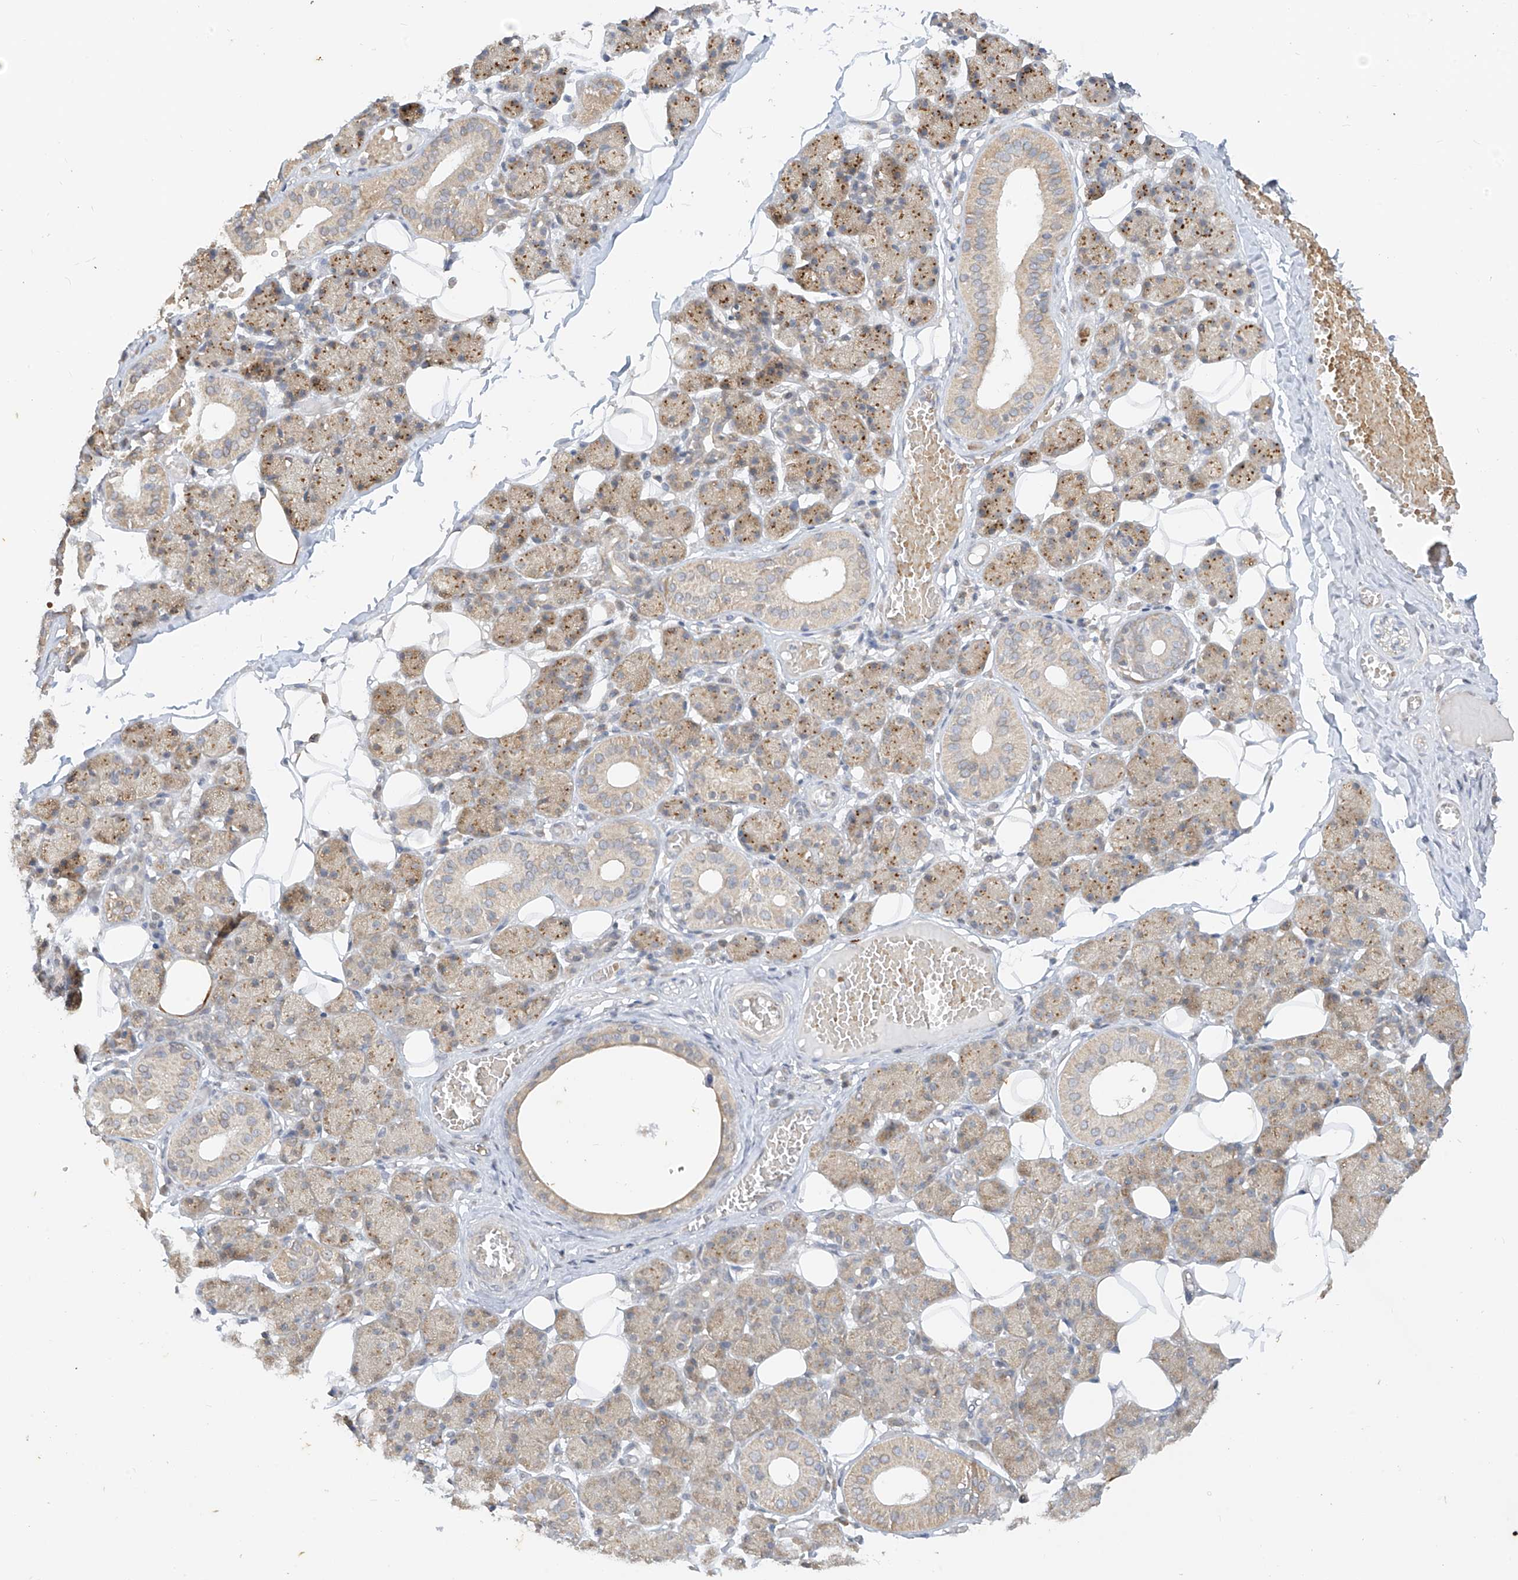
{"staining": {"intensity": "moderate", "quantity": "25%-75%", "location": "cytoplasmic/membranous"}, "tissue": "salivary gland", "cell_type": "Glandular cells", "image_type": "normal", "snomed": [{"axis": "morphology", "description": "Normal tissue, NOS"}, {"axis": "topography", "description": "Salivary gland"}], "caption": "Salivary gland stained with DAB immunohistochemistry displays medium levels of moderate cytoplasmic/membranous staining in approximately 25%-75% of glandular cells. Using DAB (brown) and hematoxylin (blue) stains, captured at high magnification using brightfield microscopy.", "gene": "MTUS2", "patient": {"sex": "female", "age": 33}}